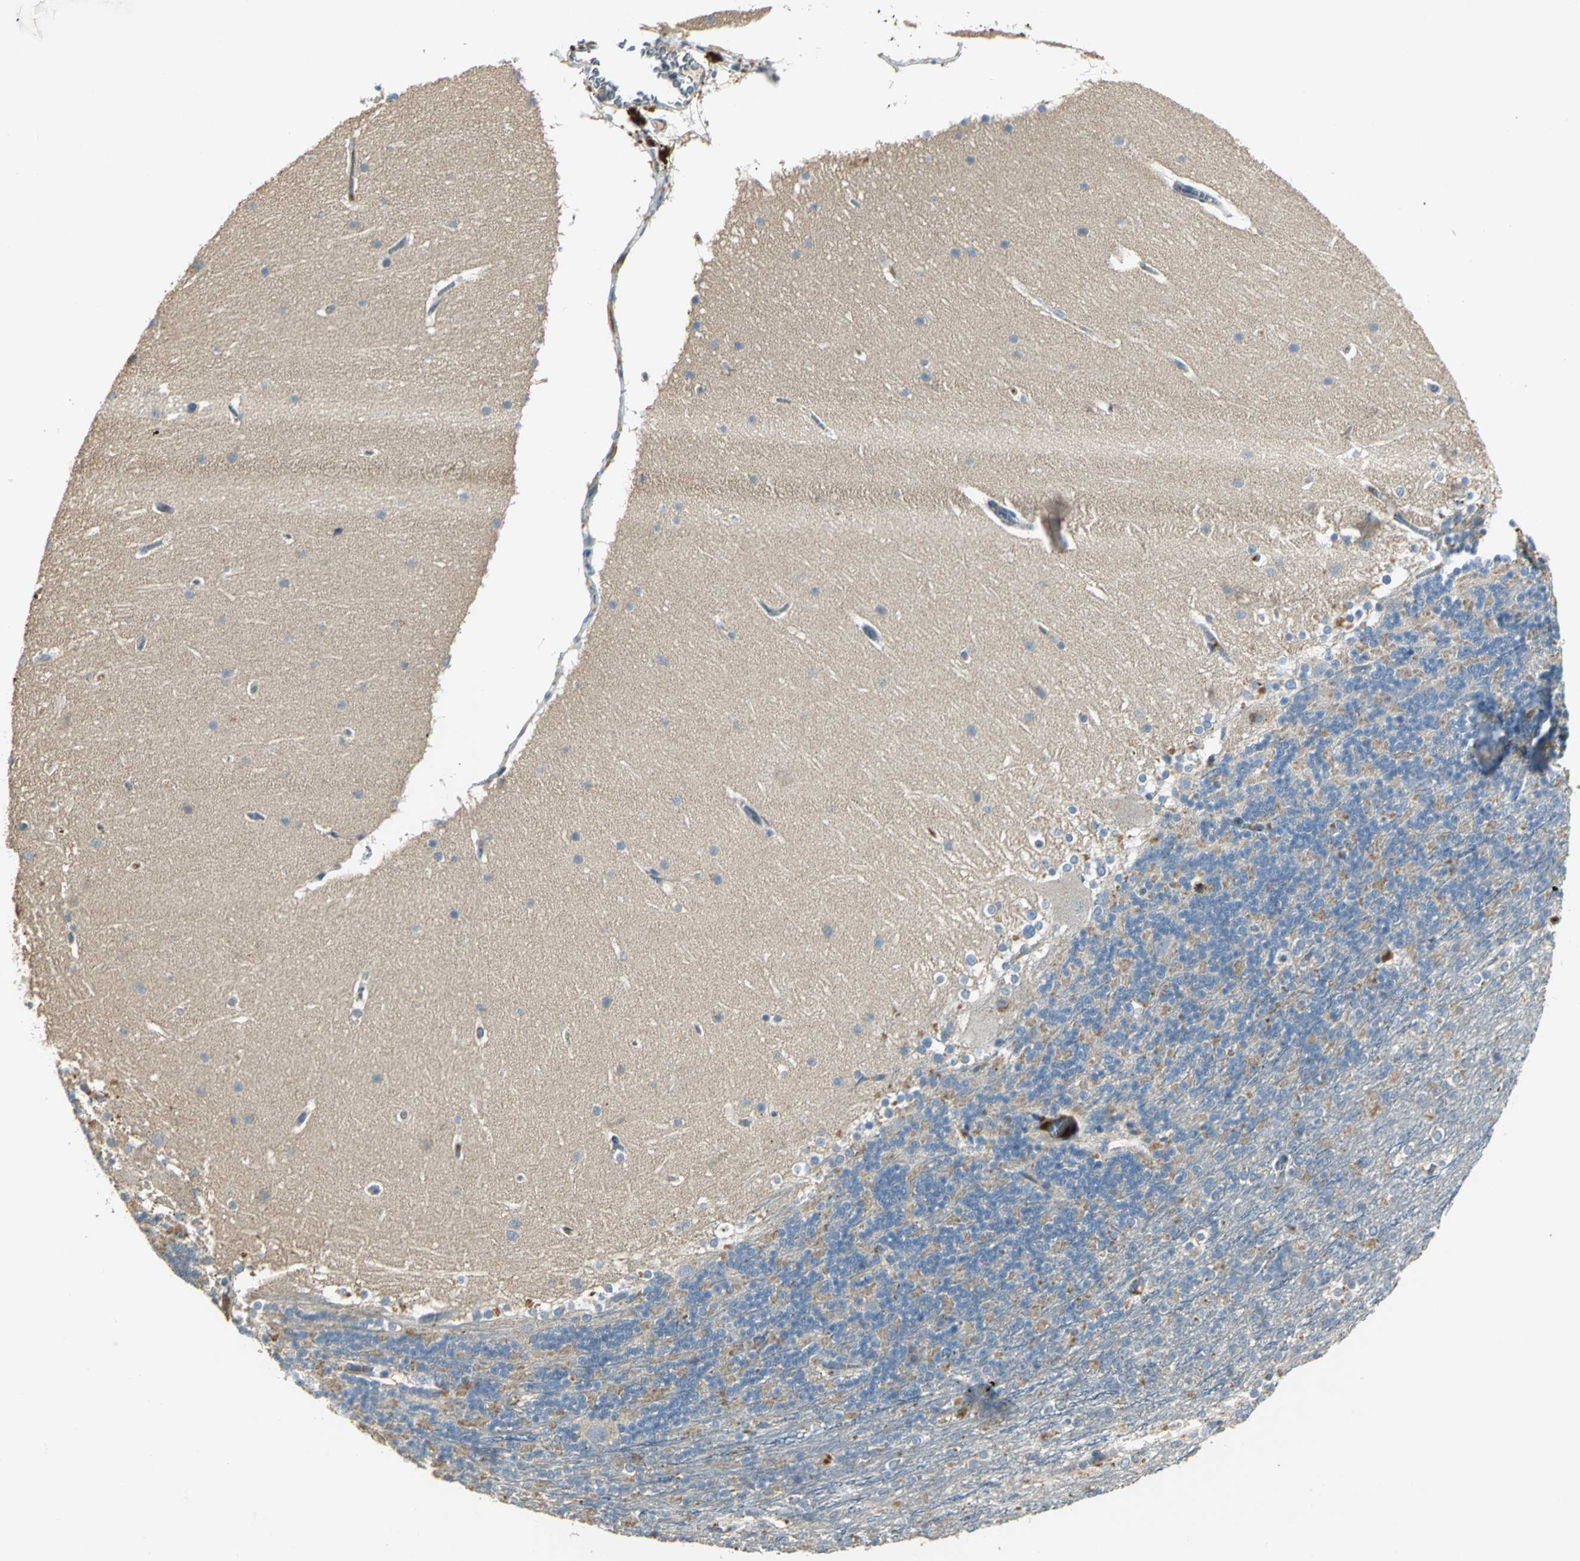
{"staining": {"intensity": "moderate", "quantity": "<25%", "location": "cytoplasmic/membranous"}, "tissue": "cerebellum", "cell_type": "Cells in granular layer", "image_type": "normal", "snomed": [{"axis": "morphology", "description": "Normal tissue, NOS"}, {"axis": "topography", "description": "Cerebellum"}], "caption": "This histopathology image demonstrates immunohistochemistry staining of unremarkable human cerebellum, with low moderate cytoplasmic/membranous expression in about <25% of cells in granular layer.", "gene": "PROC", "patient": {"sex": "female", "age": 19}}